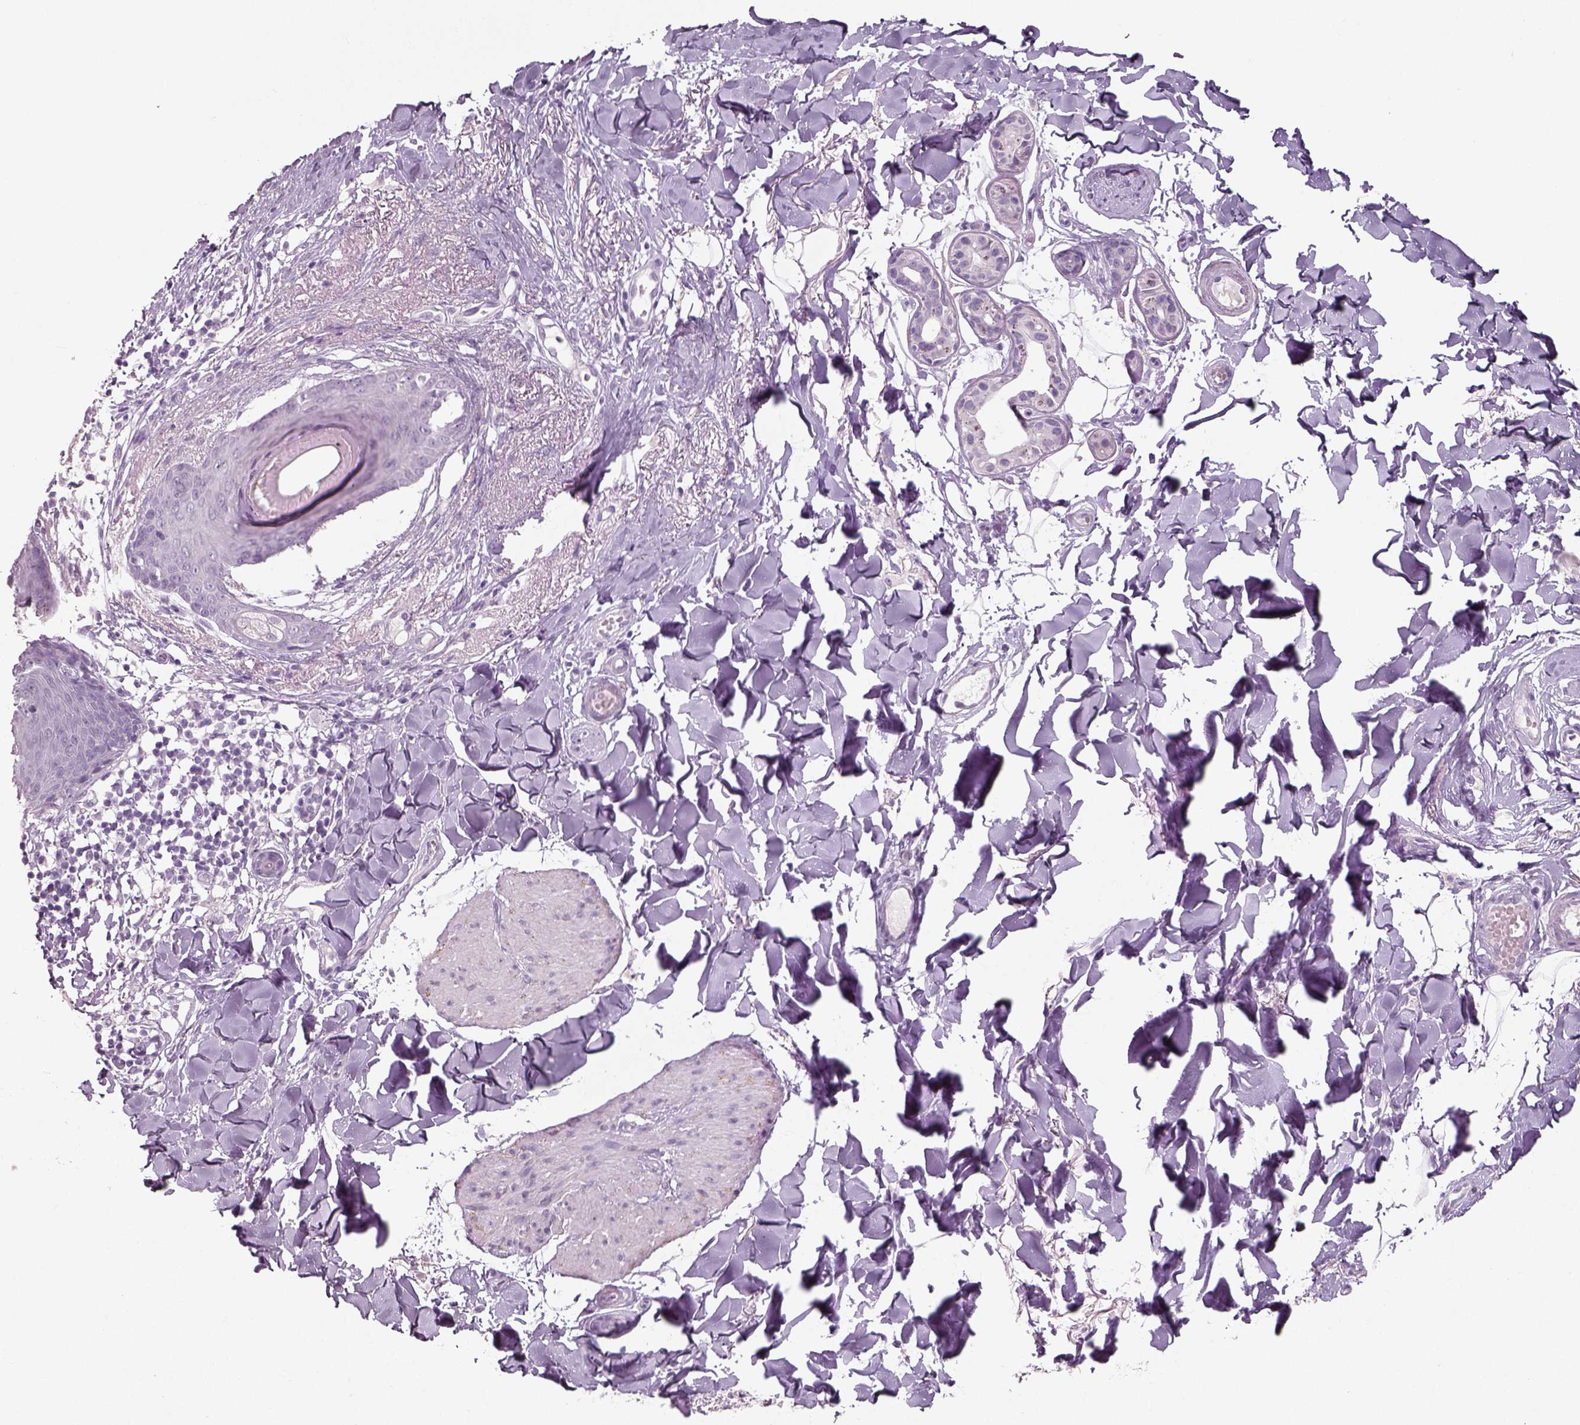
{"staining": {"intensity": "negative", "quantity": "none", "location": "none"}, "tissue": "skin cancer", "cell_type": "Tumor cells", "image_type": "cancer", "snomed": [{"axis": "morphology", "description": "Normal tissue, NOS"}, {"axis": "morphology", "description": "Basal cell carcinoma"}, {"axis": "topography", "description": "Skin"}], "caption": "There is no significant staining in tumor cells of skin basal cell carcinoma. Nuclei are stained in blue.", "gene": "SLC6A2", "patient": {"sex": "male", "age": 84}}